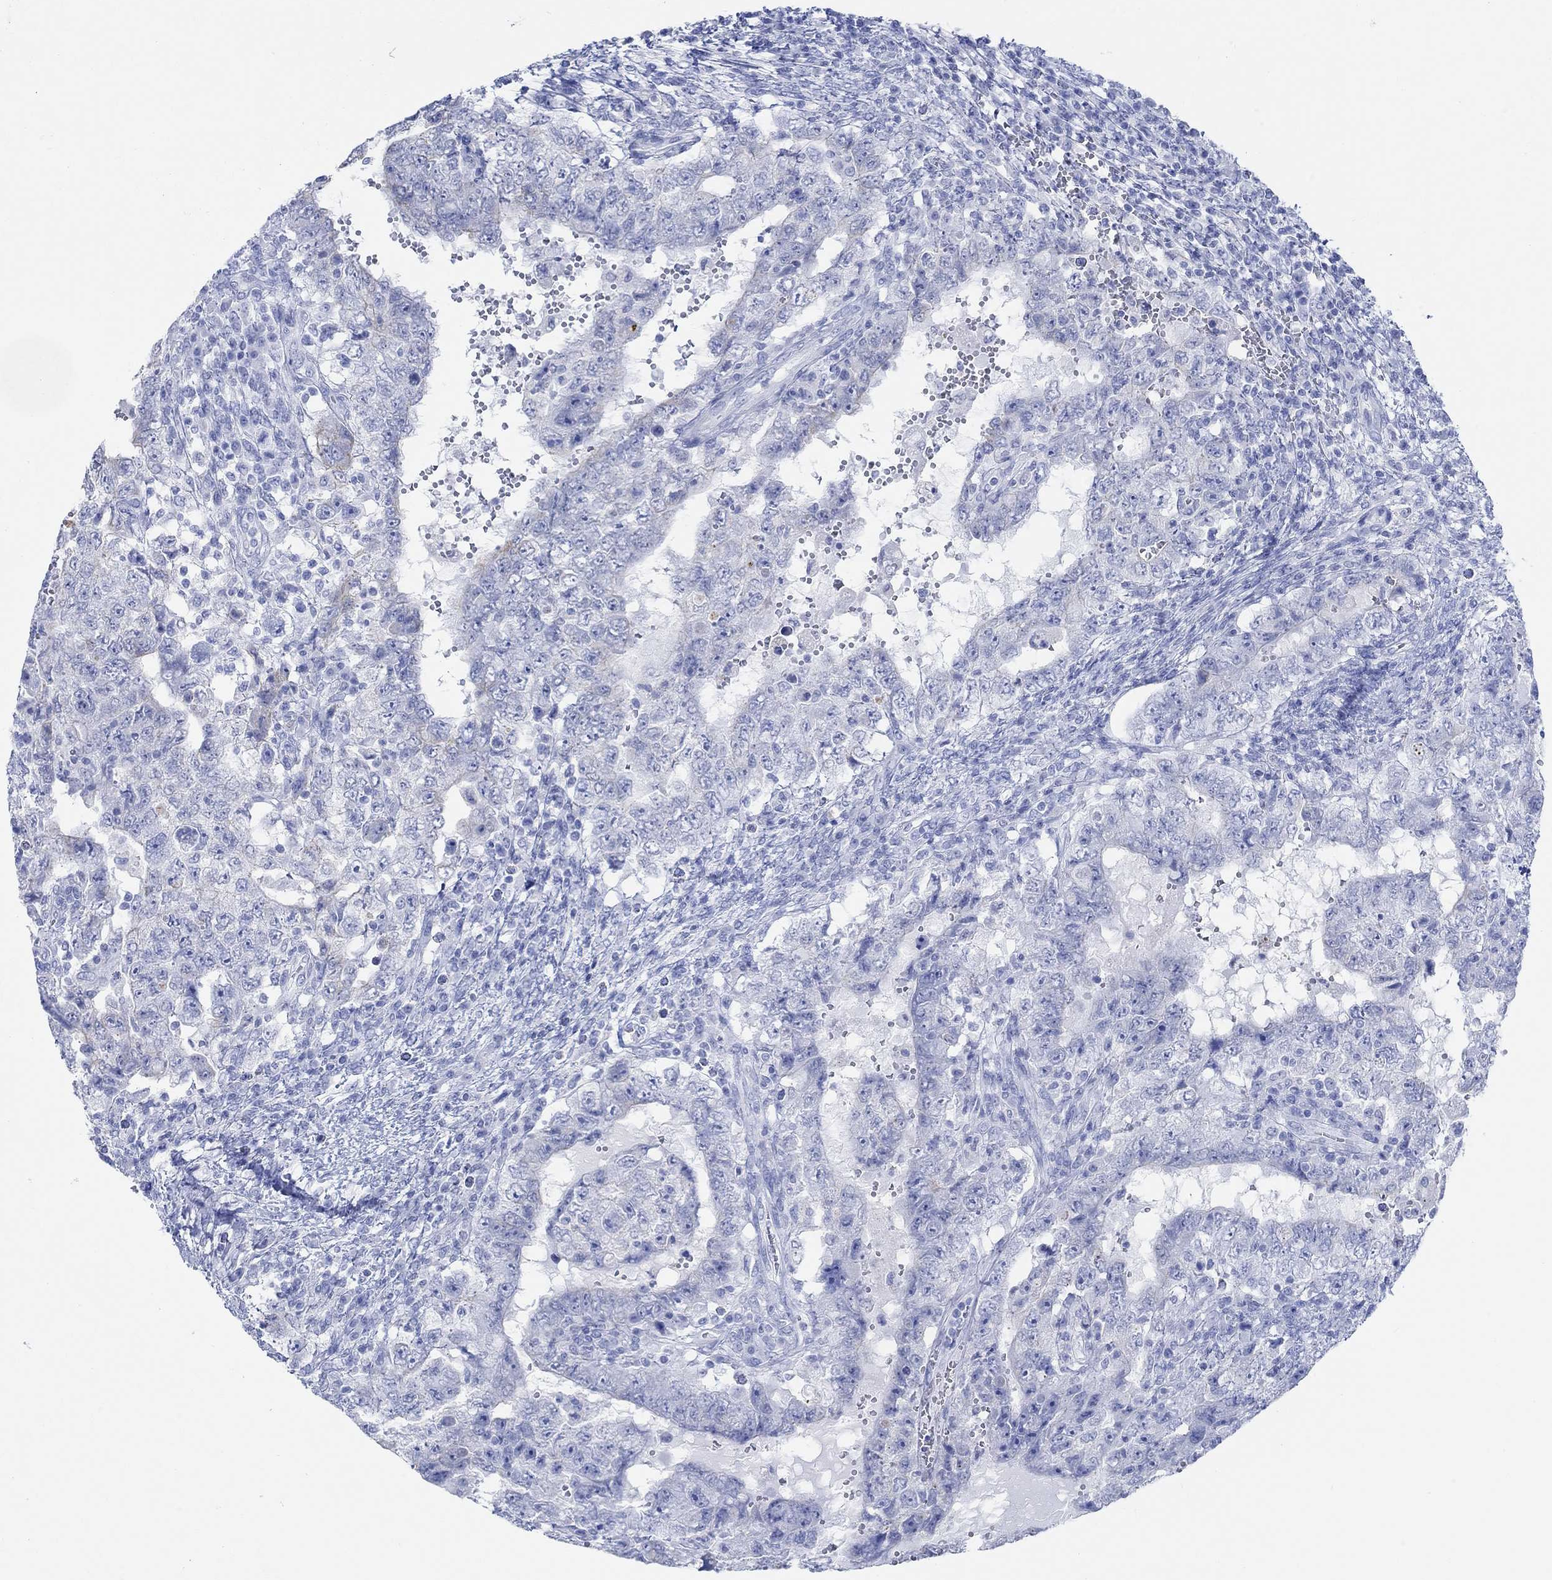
{"staining": {"intensity": "negative", "quantity": "none", "location": "none"}, "tissue": "testis cancer", "cell_type": "Tumor cells", "image_type": "cancer", "snomed": [{"axis": "morphology", "description": "Carcinoma, Embryonal, NOS"}, {"axis": "topography", "description": "Testis"}], "caption": "DAB immunohistochemical staining of human testis cancer displays no significant expression in tumor cells. Nuclei are stained in blue.", "gene": "AK8", "patient": {"sex": "male", "age": 26}}